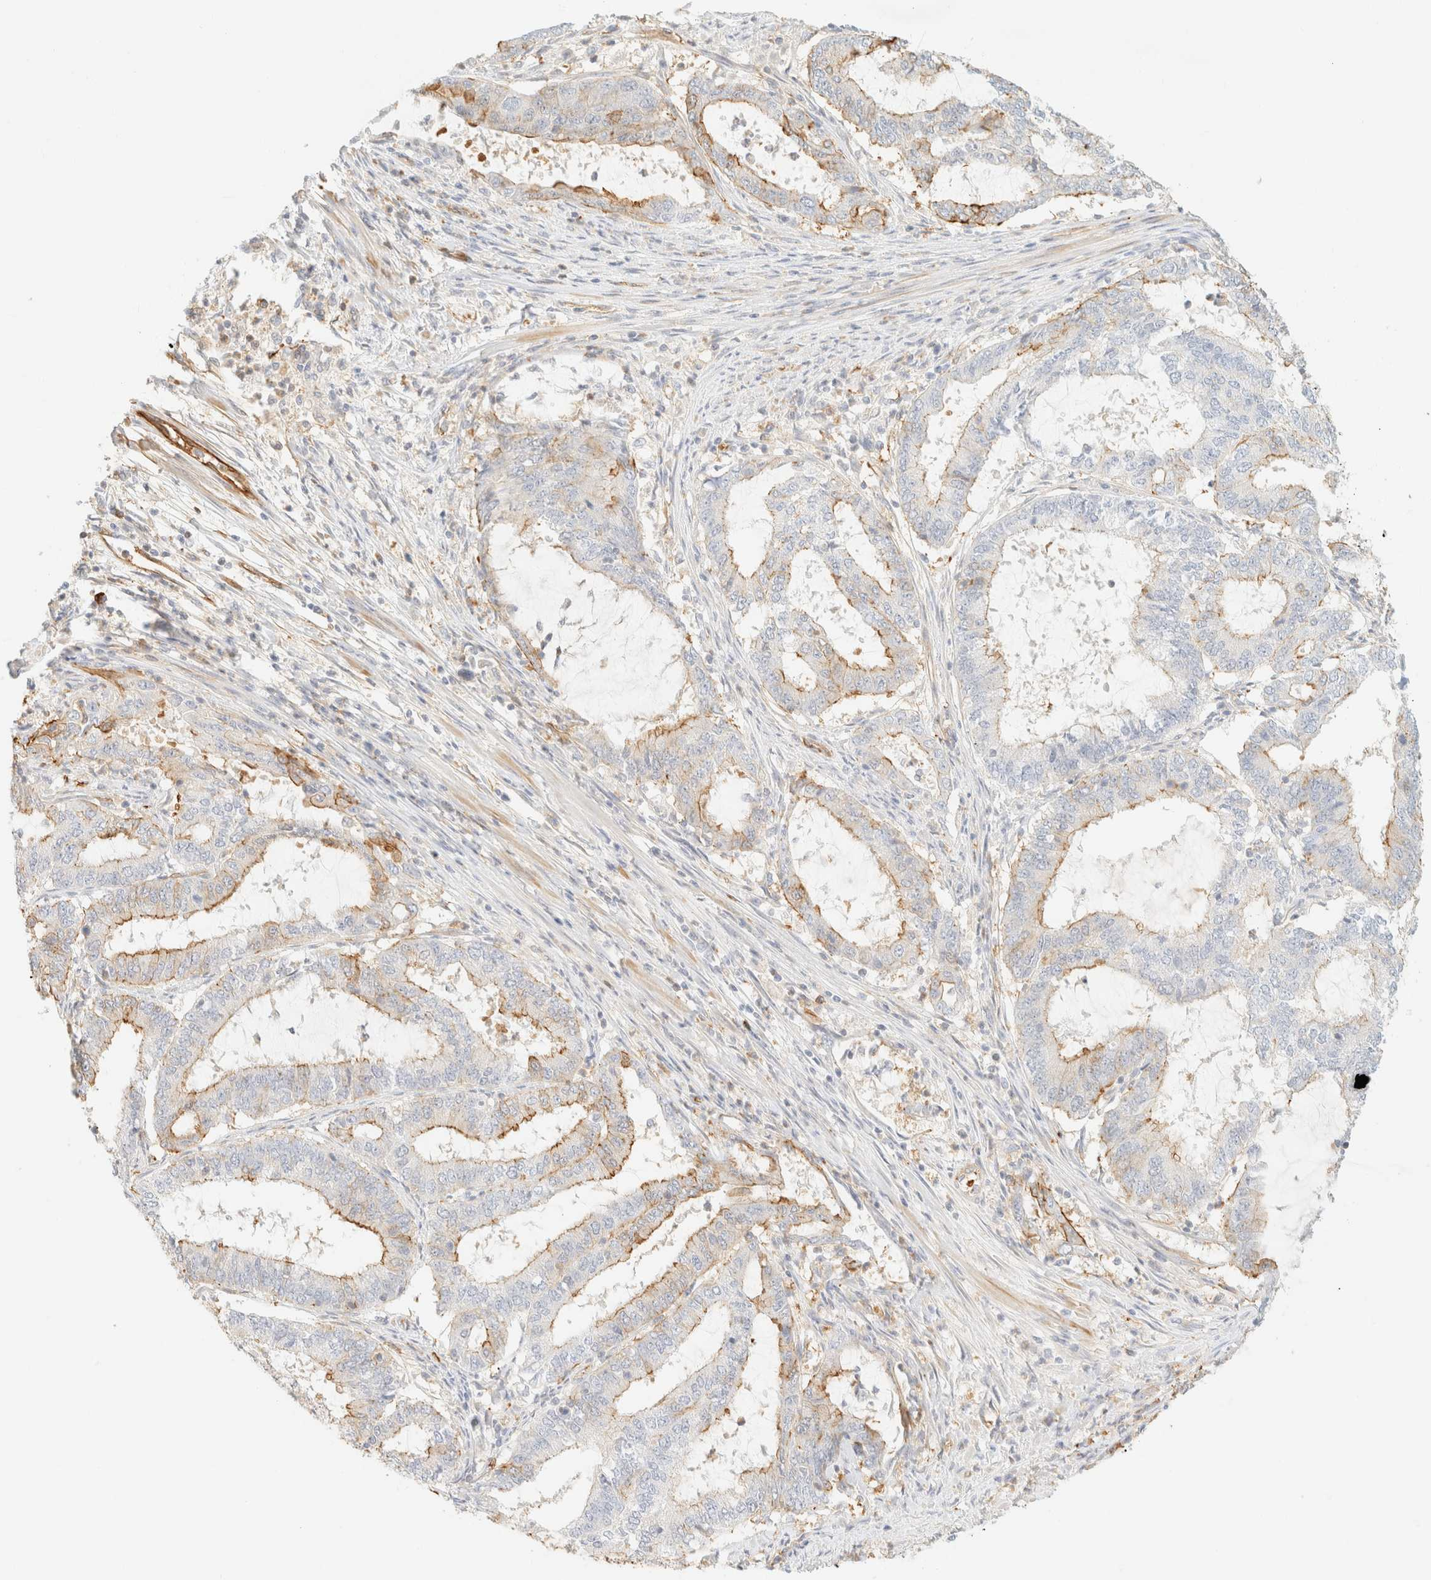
{"staining": {"intensity": "moderate", "quantity": "25%-75%", "location": "cytoplasmic/membranous"}, "tissue": "endometrial cancer", "cell_type": "Tumor cells", "image_type": "cancer", "snomed": [{"axis": "morphology", "description": "Adenocarcinoma, NOS"}, {"axis": "topography", "description": "Endometrium"}], "caption": "Brown immunohistochemical staining in endometrial adenocarcinoma displays moderate cytoplasmic/membranous staining in approximately 25%-75% of tumor cells.", "gene": "OTOP2", "patient": {"sex": "female", "age": 51}}